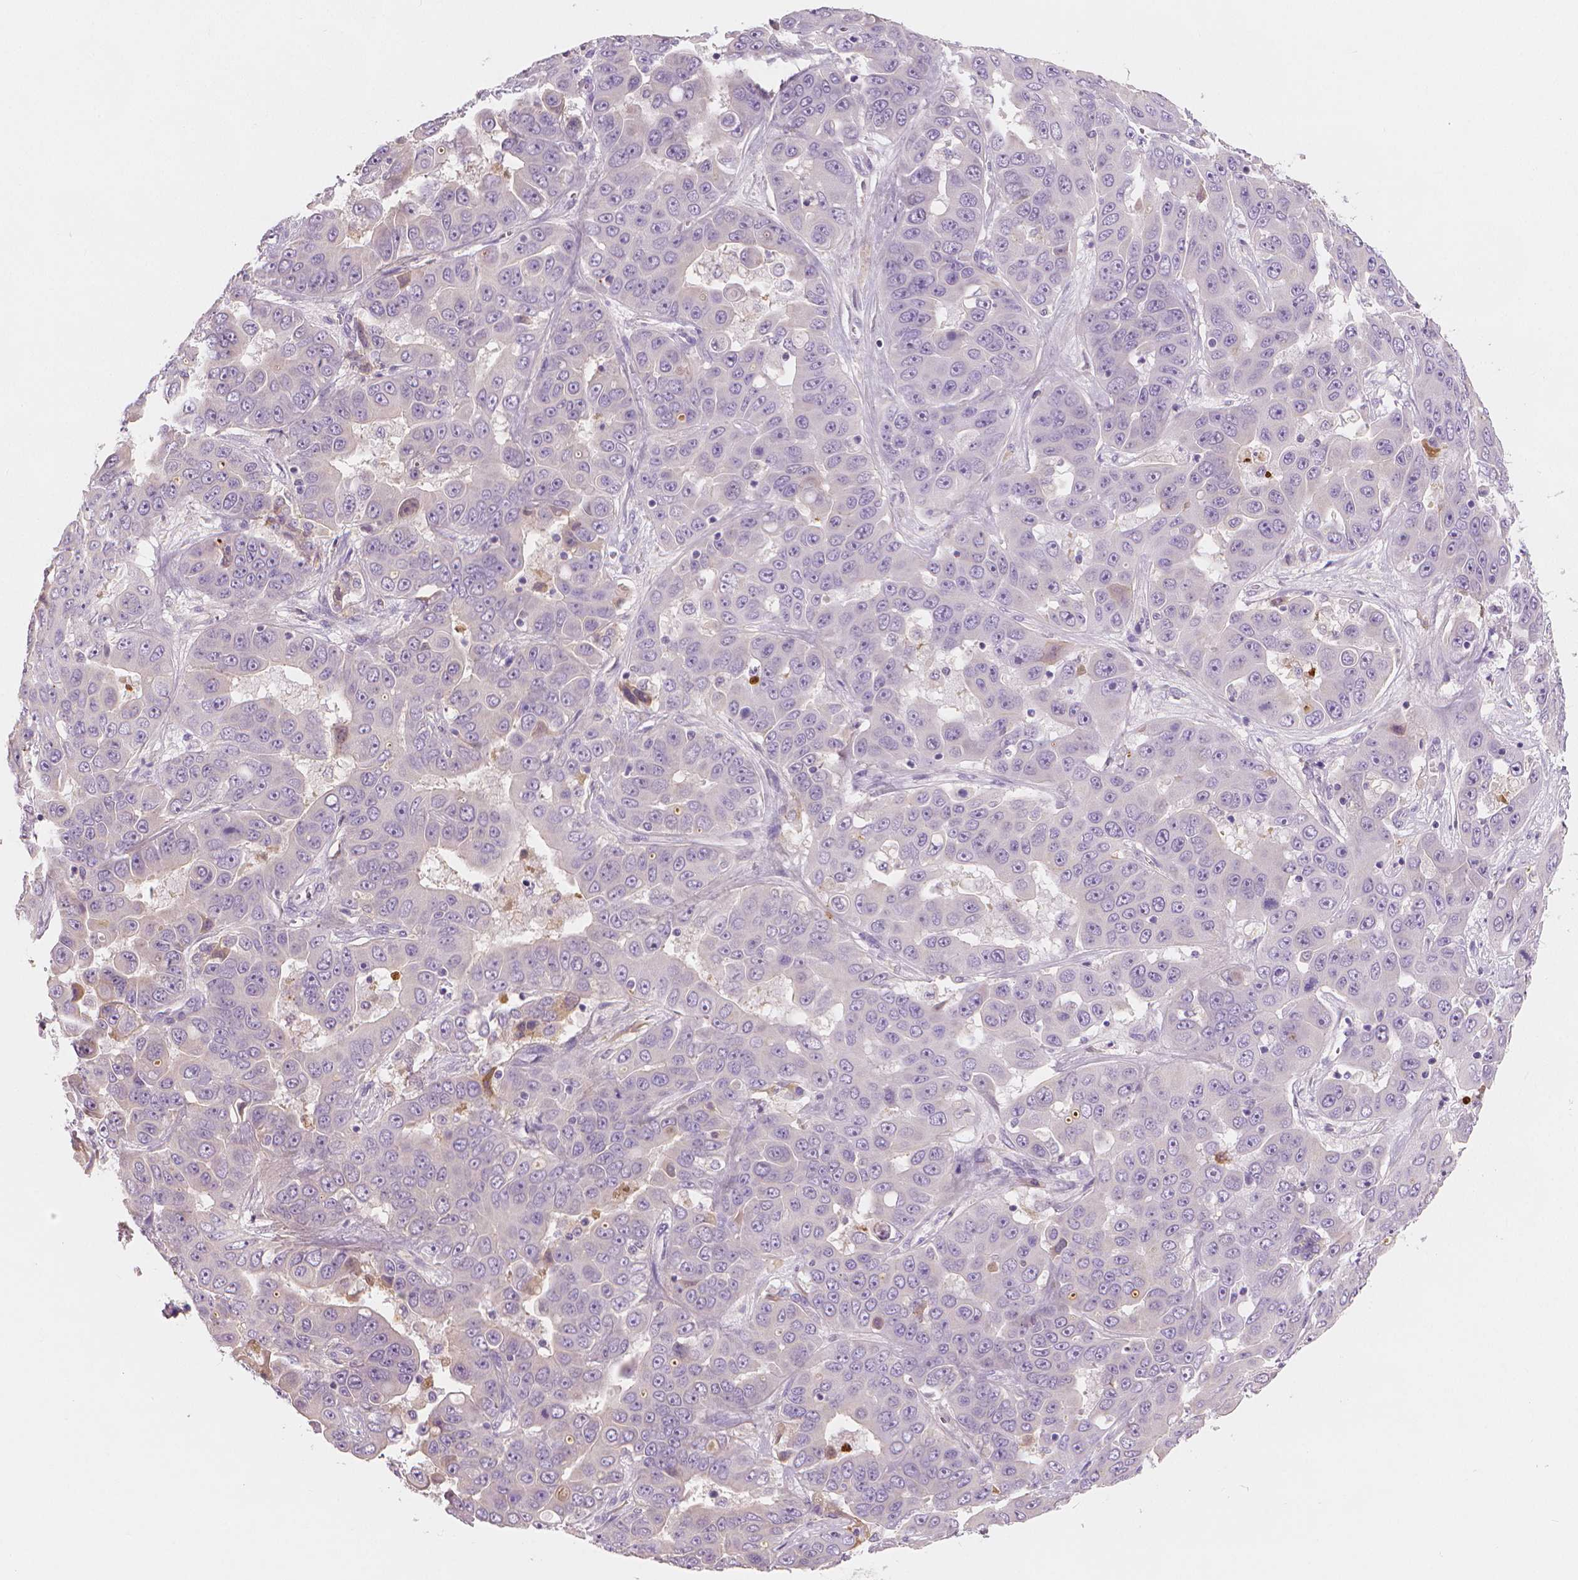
{"staining": {"intensity": "negative", "quantity": "none", "location": "none"}, "tissue": "liver cancer", "cell_type": "Tumor cells", "image_type": "cancer", "snomed": [{"axis": "morphology", "description": "Cholangiocarcinoma"}, {"axis": "topography", "description": "Liver"}], "caption": "DAB immunohistochemical staining of liver cholangiocarcinoma shows no significant expression in tumor cells.", "gene": "APOA4", "patient": {"sex": "female", "age": 52}}